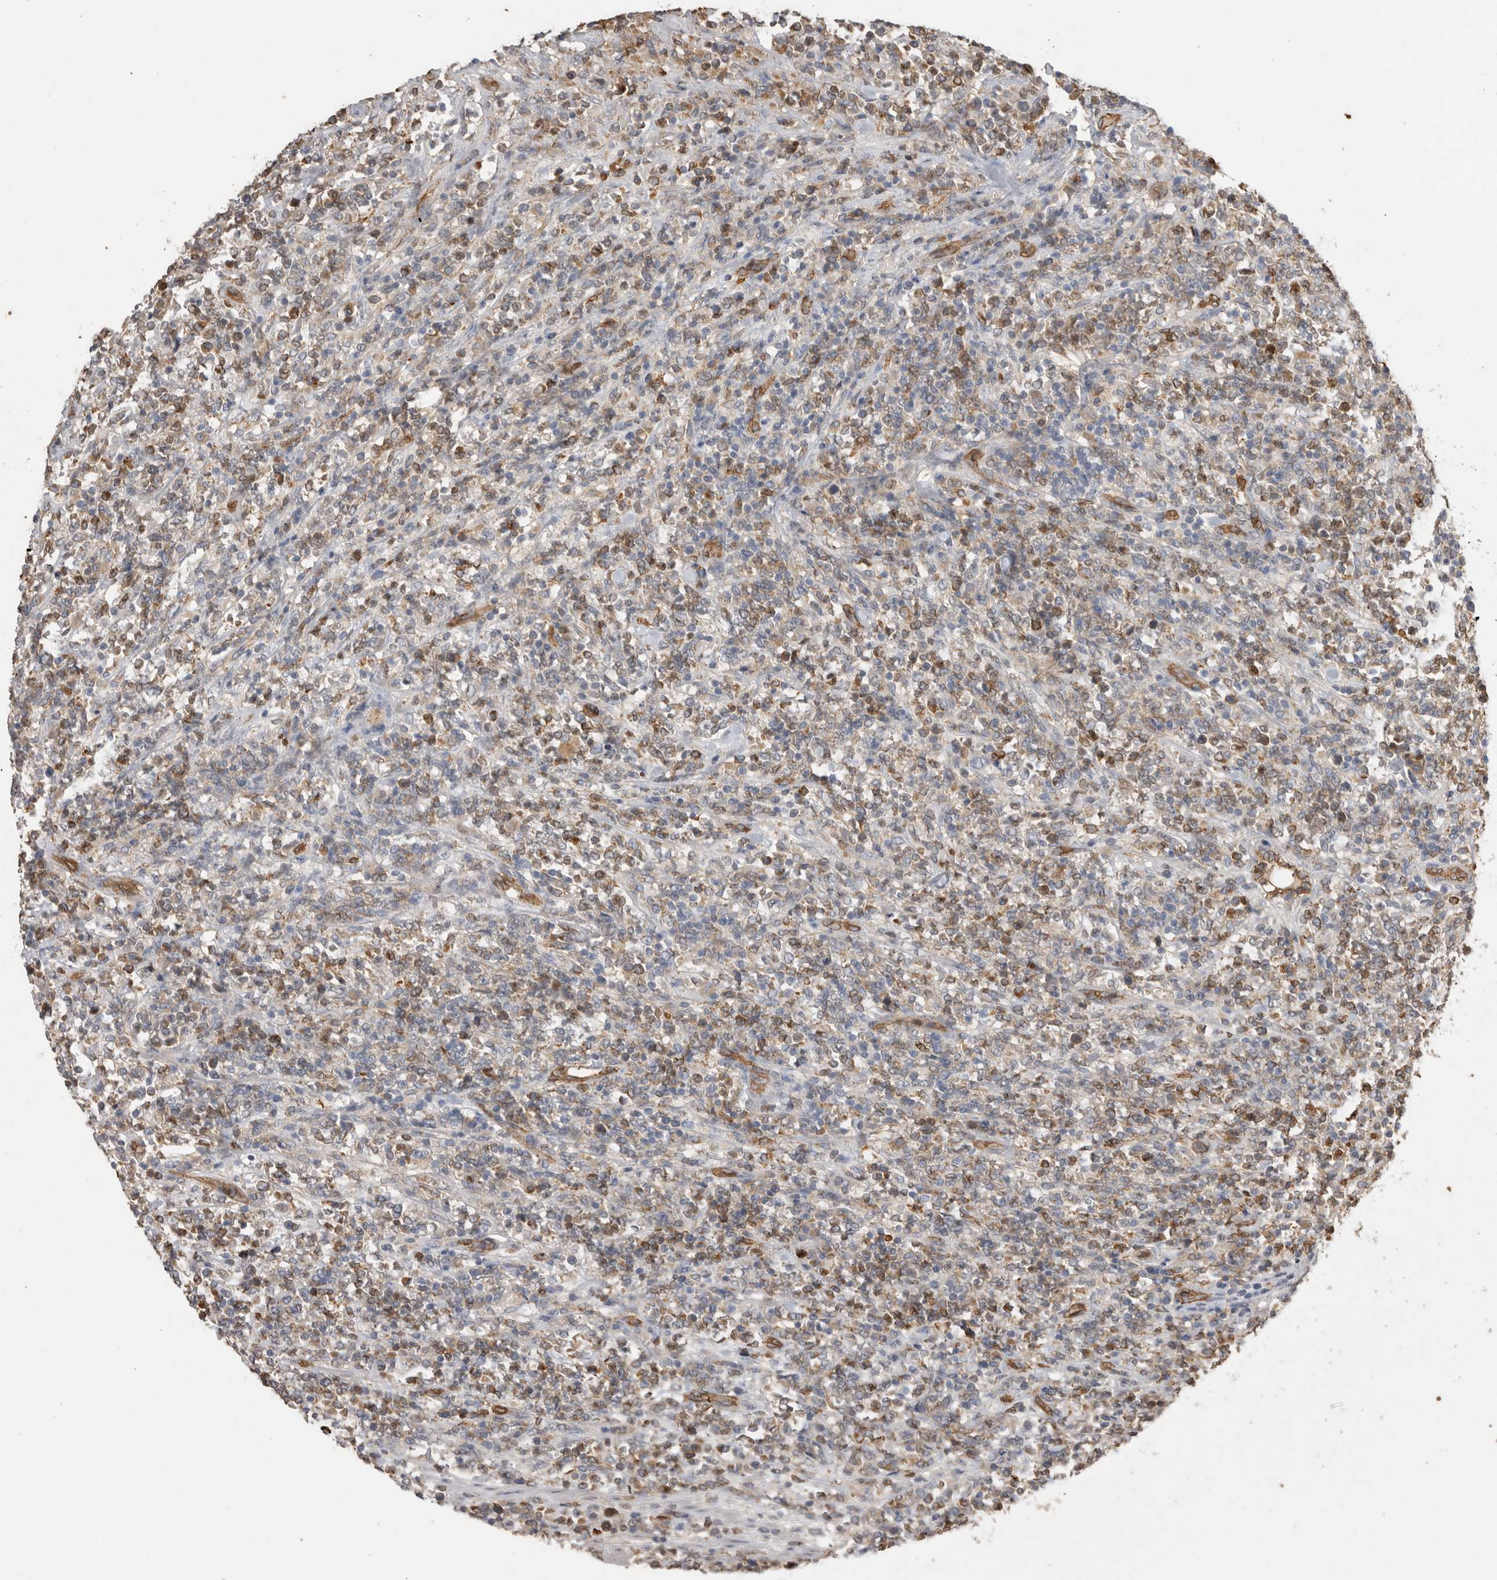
{"staining": {"intensity": "weak", "quantity": "<25%", "location": "cytoplasmic/membranous"}, "tissue": "lymphoma", "cell_type": "Tumor cells", "image_type": "cancer", "snomed": [{"axis": "morphology", "description": "Malignant lymphoma, non-Hodgkin's type, High grade"}, {"axis": "topography", "description": "Soft tissue"}], "caption": "IHC of human malignant lymphoma, non-Hodgkin's type (high-grade) exhibits no staining in tumor cells. The staining was performed using DAB (3,3'-diaminobenzidine) to visualize the protein expression in brown, while the nuclei were stained in blue with hematoxylin (Magnification: 20x).", "gene": "IL27", "patient": {"sex": "male", "age": 18}}